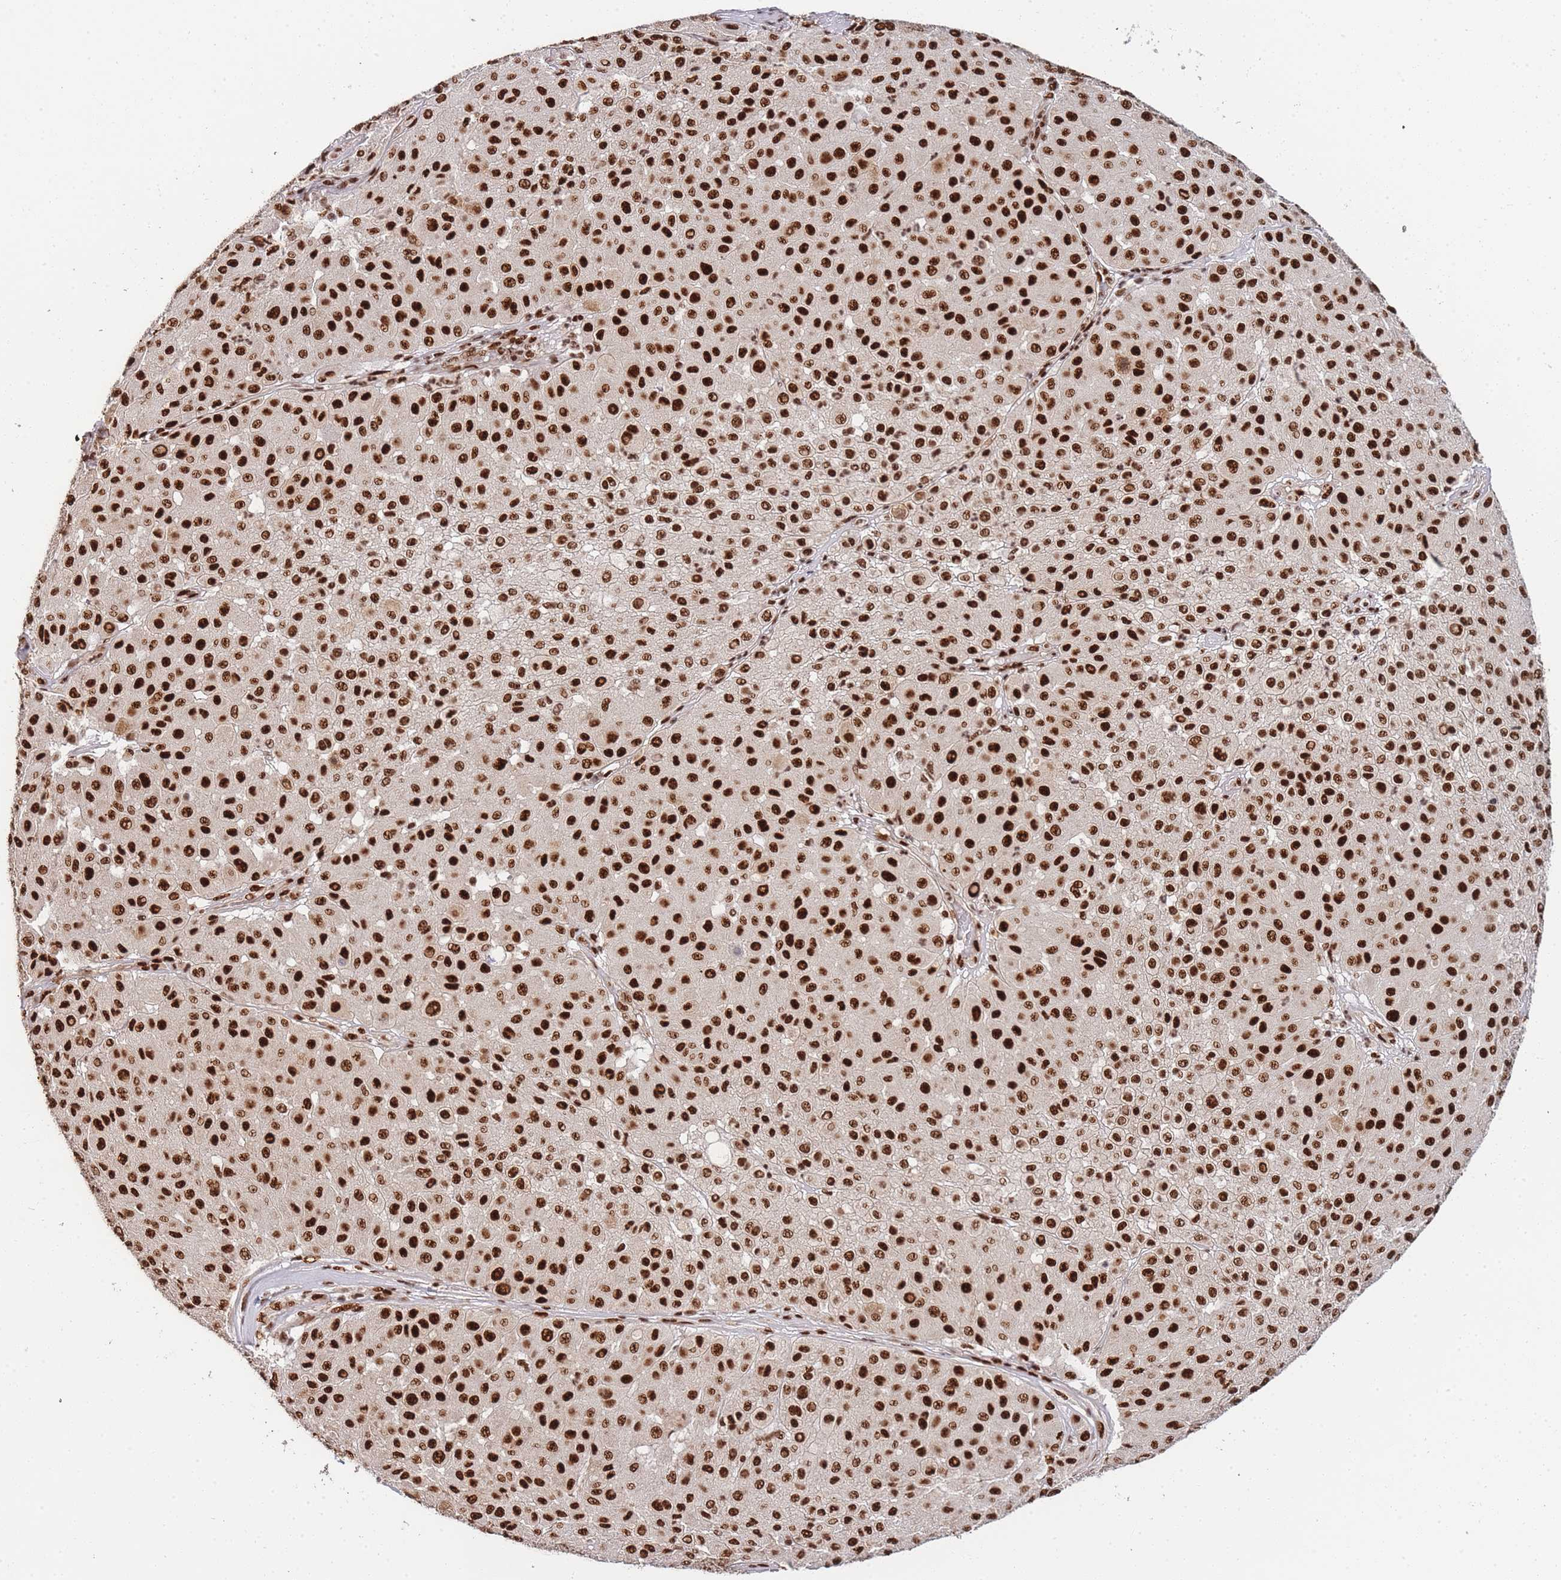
{"staining": {"intensity": "strong", "quantity": ">75%", "location": "nuclear"}, "tissue": "melanoma", "cell_type": "Tumor cells", "image_type": "cancer", "snomed": [{"axis": "morphology", "description": "Malignant melanoma, Metastatic site"}, {"axis": "topography", "description": "Smooth muscle"}], "caption": "An immunohistochemistry (IHC) histopathology image of tumor tissue is shown. Protein staining in brown labels strong nuclear positivity in malignant melanoma (metastatic site) within tumor cells.", "gene": "PRKDC", "patient": {"sex": "male", "age": 41}}